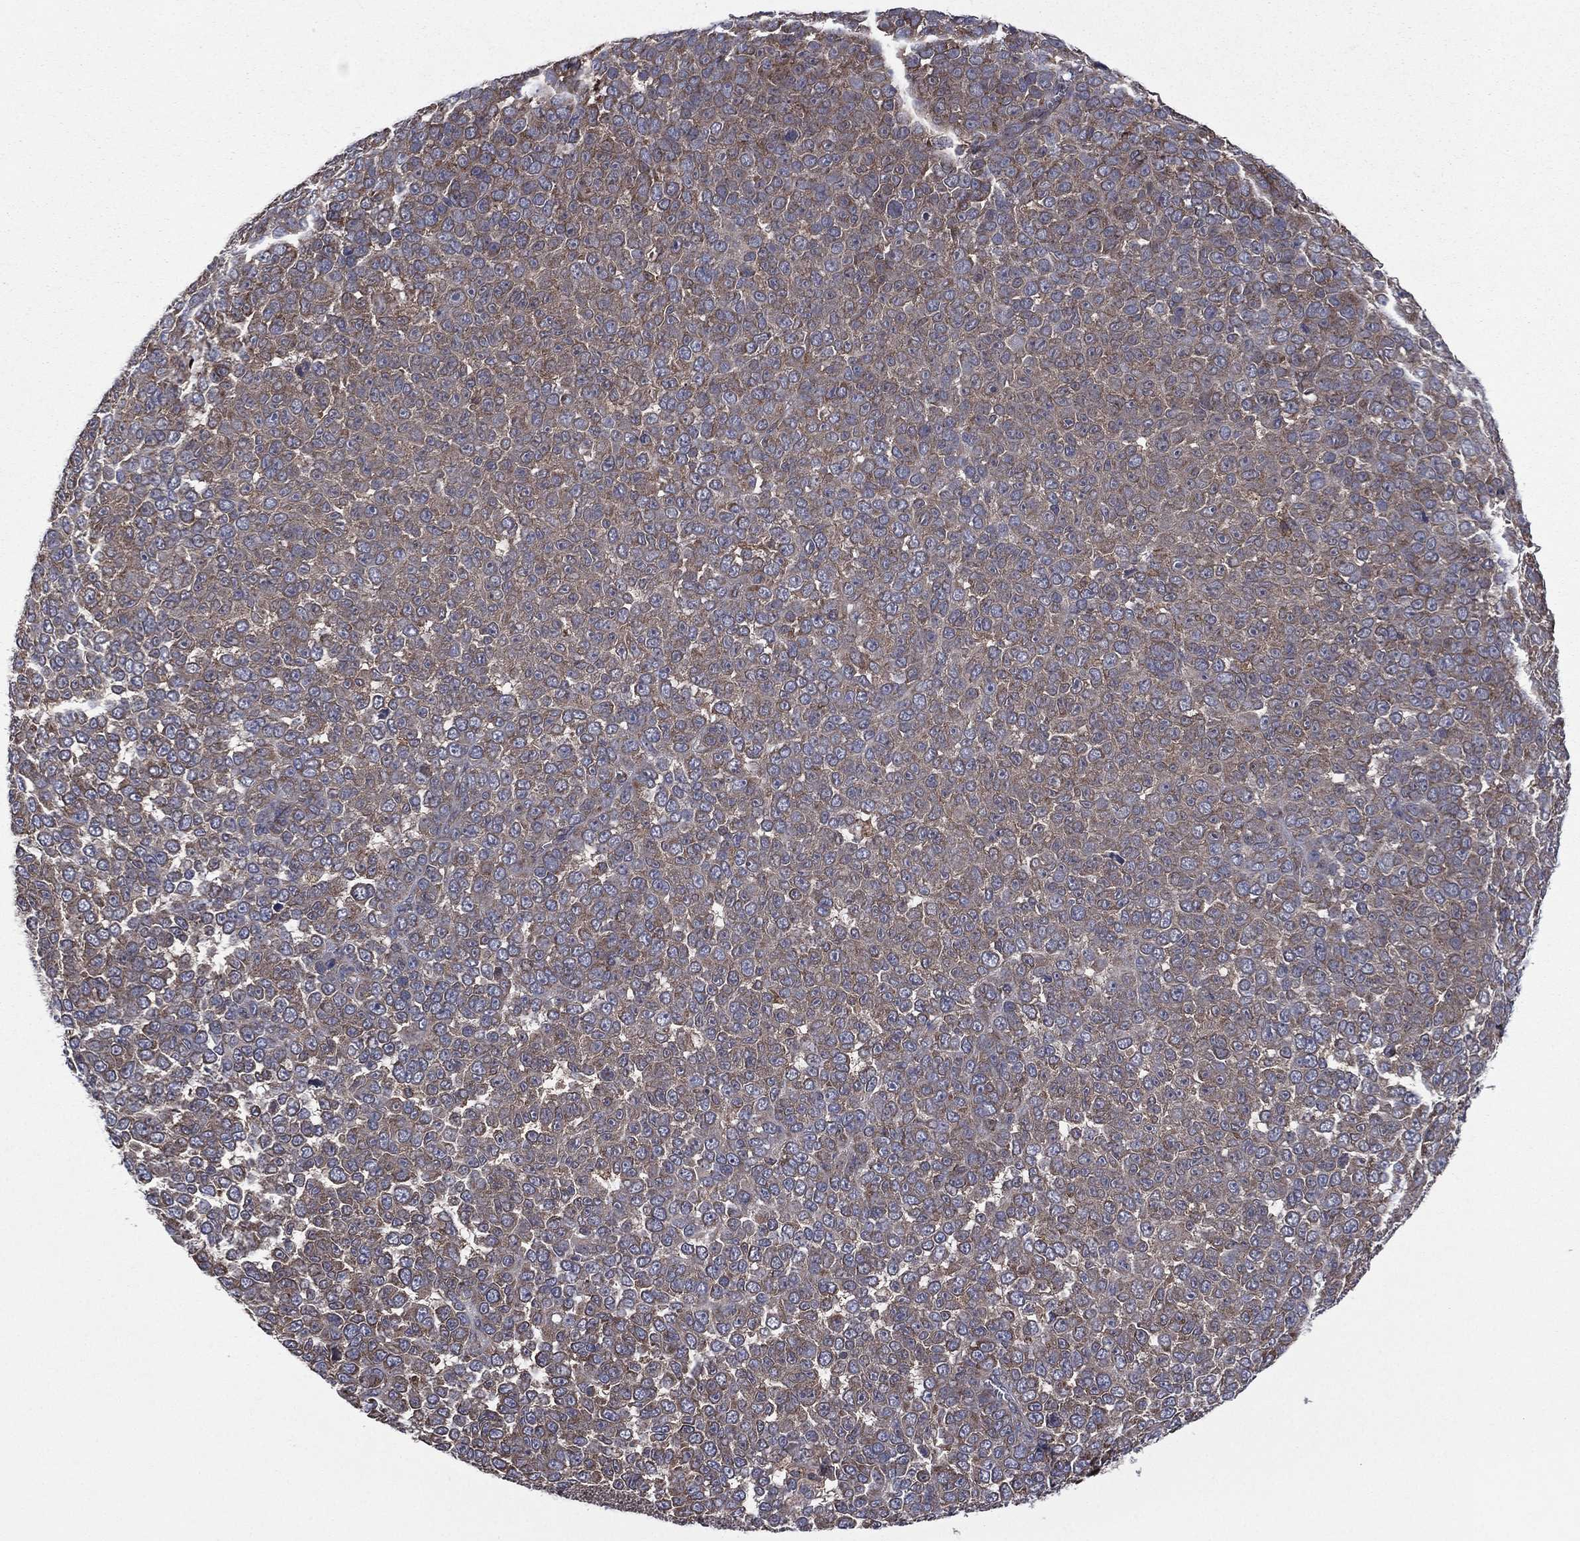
{"staining": {"intensity": "weak", "quantity": "25%-75%", "location": "cytoplasmic/membranous"}, "tissue": "melanoma", "cell_type": "Tumor cells", "image_type": "cancer", "snomed": [{"axis": "morphology", "description": "Malignant melanoma, NOS"}, {"axis": "topography", "description": "Skin"}], "caption": "The micrograph displays staining of malignant melanoma, revealing weak cytoplasmic/membranous protein positivity (brown color) within tumor cells.", "gene": "C2orf76", "patient": {"sex": "female", "age": 95}}